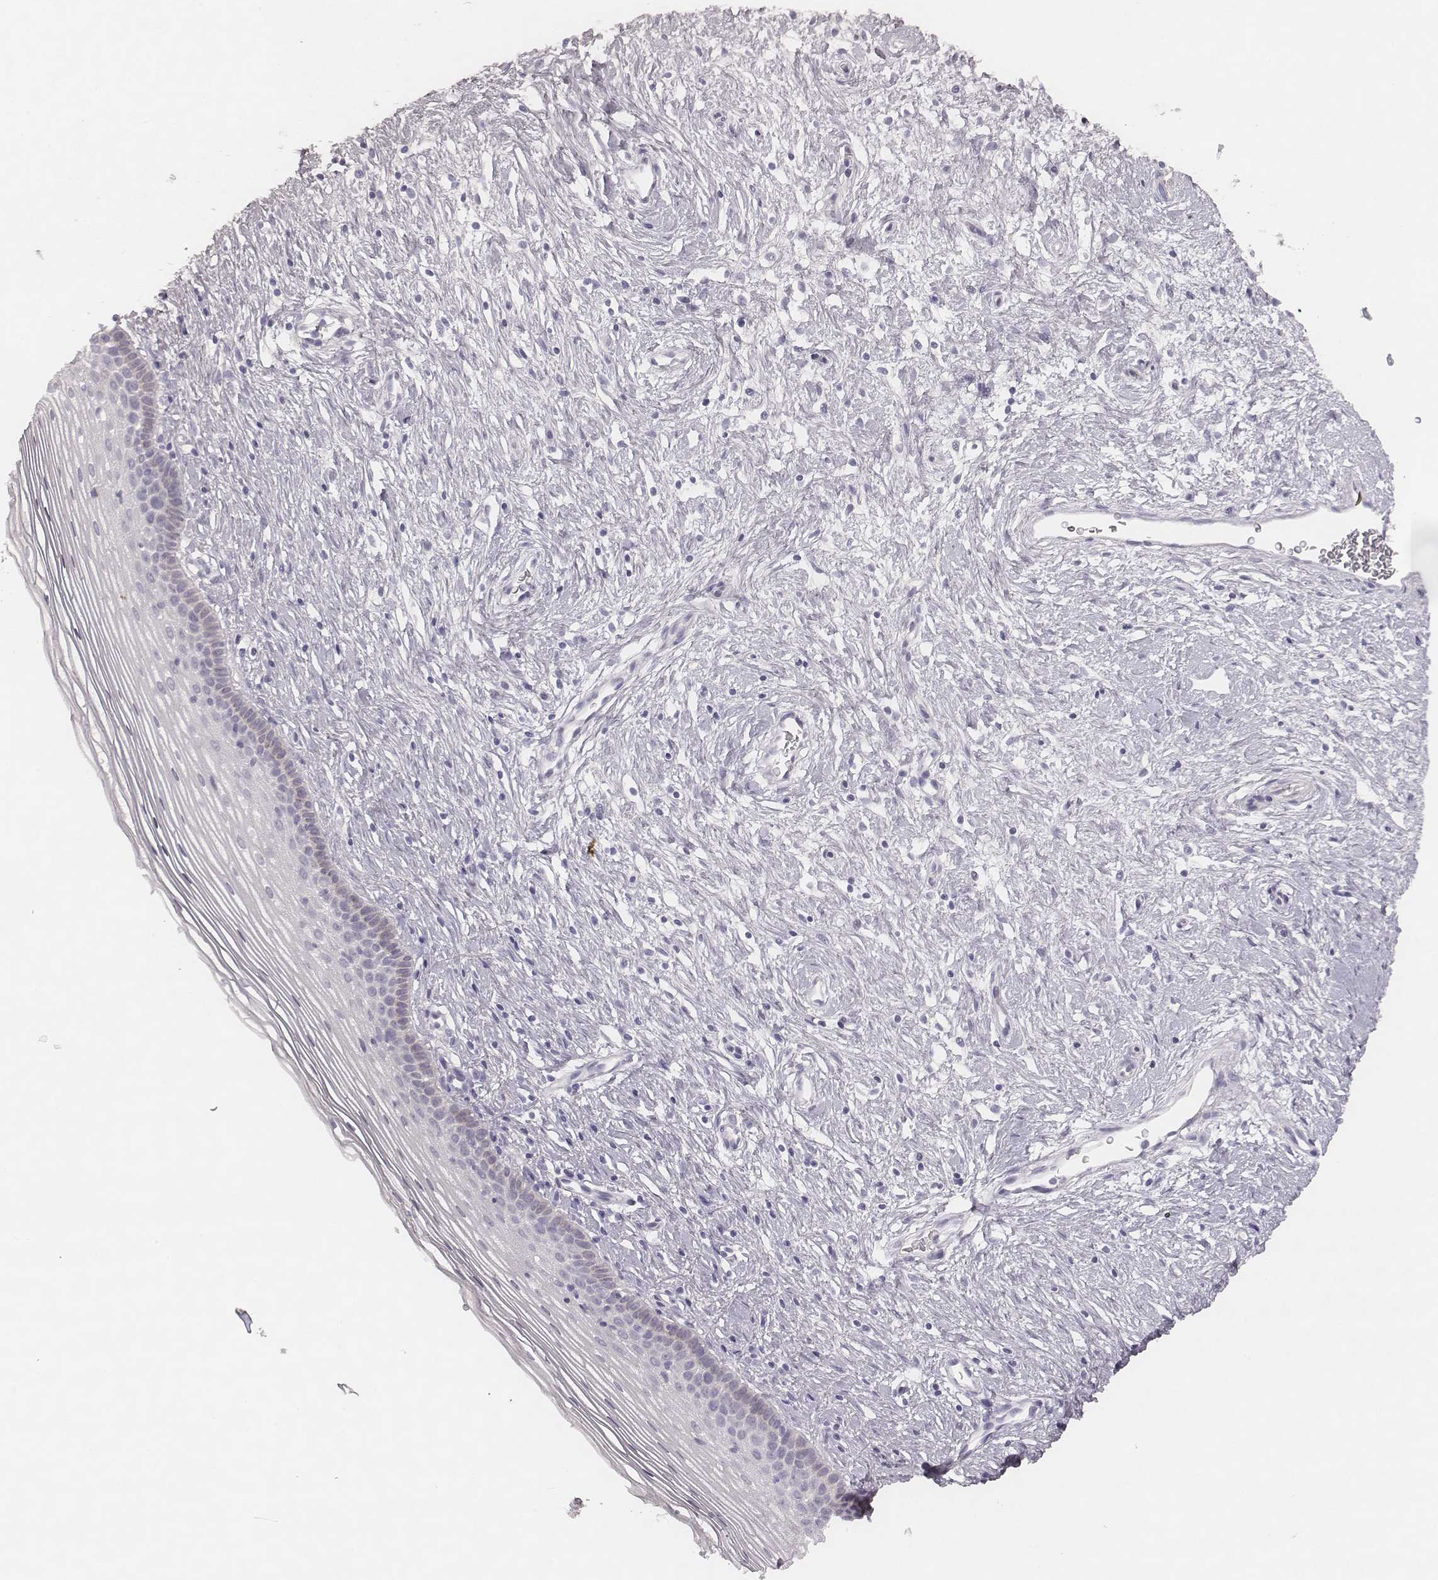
{"staining": {"intensity": "negative", "quantity": "none", "location": "none"}, "tissue": "cervix", "cell_type": "Glandular cells", "image_type": "normal", "snomed": [{"axis": "morphology", "description": "Normal tissue, NOS"}, {"axis": "topography", "description": "Cervix"}], "caption": "Image shows no protein expression in glandular cells of benign cervix.", "gene": "KCNJ12", "patient": {"sex": "female", "age": 39}}